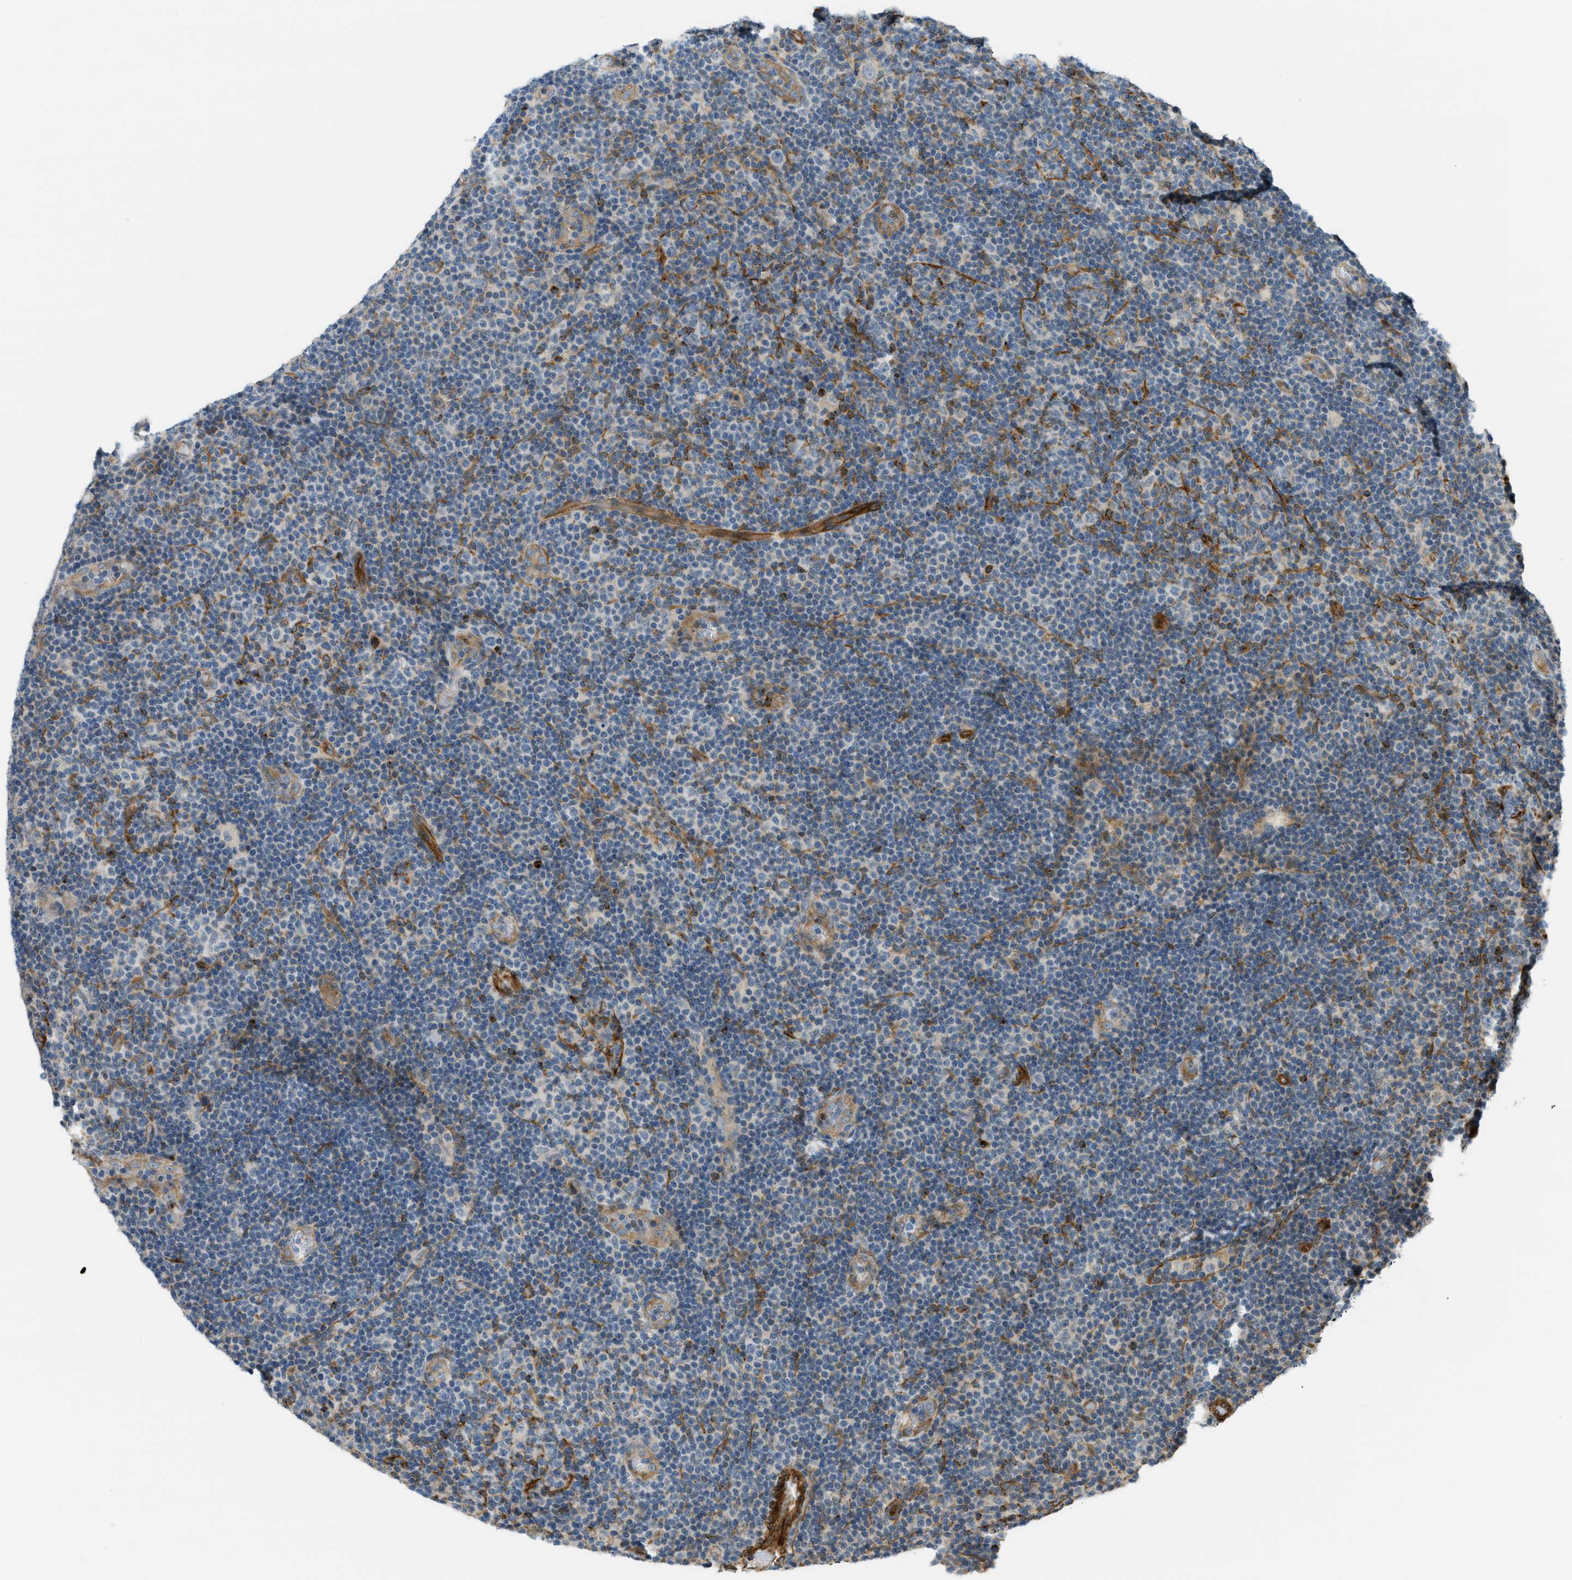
{"staining": {"intensity": "negative", "quantity": "none", "location": "none"}, "tissue": "lymphoma", "cell_type": "Tumor cells", "image_type": "cancer", "snomed": [{"axis": "morphology", "description": "Malignant lymphoma, non-Hodgkin's type, Low grade"}, {"axis": "topography", "description": "Lymph node"}], "caption": "Immunohistochemistry of low-grade malignant lymphoma, non-Hodgkin's type demonstrates no staining in tumor cells.", "gene": "KIAA1671", "patient": {"sex": "male", "age": 83}}